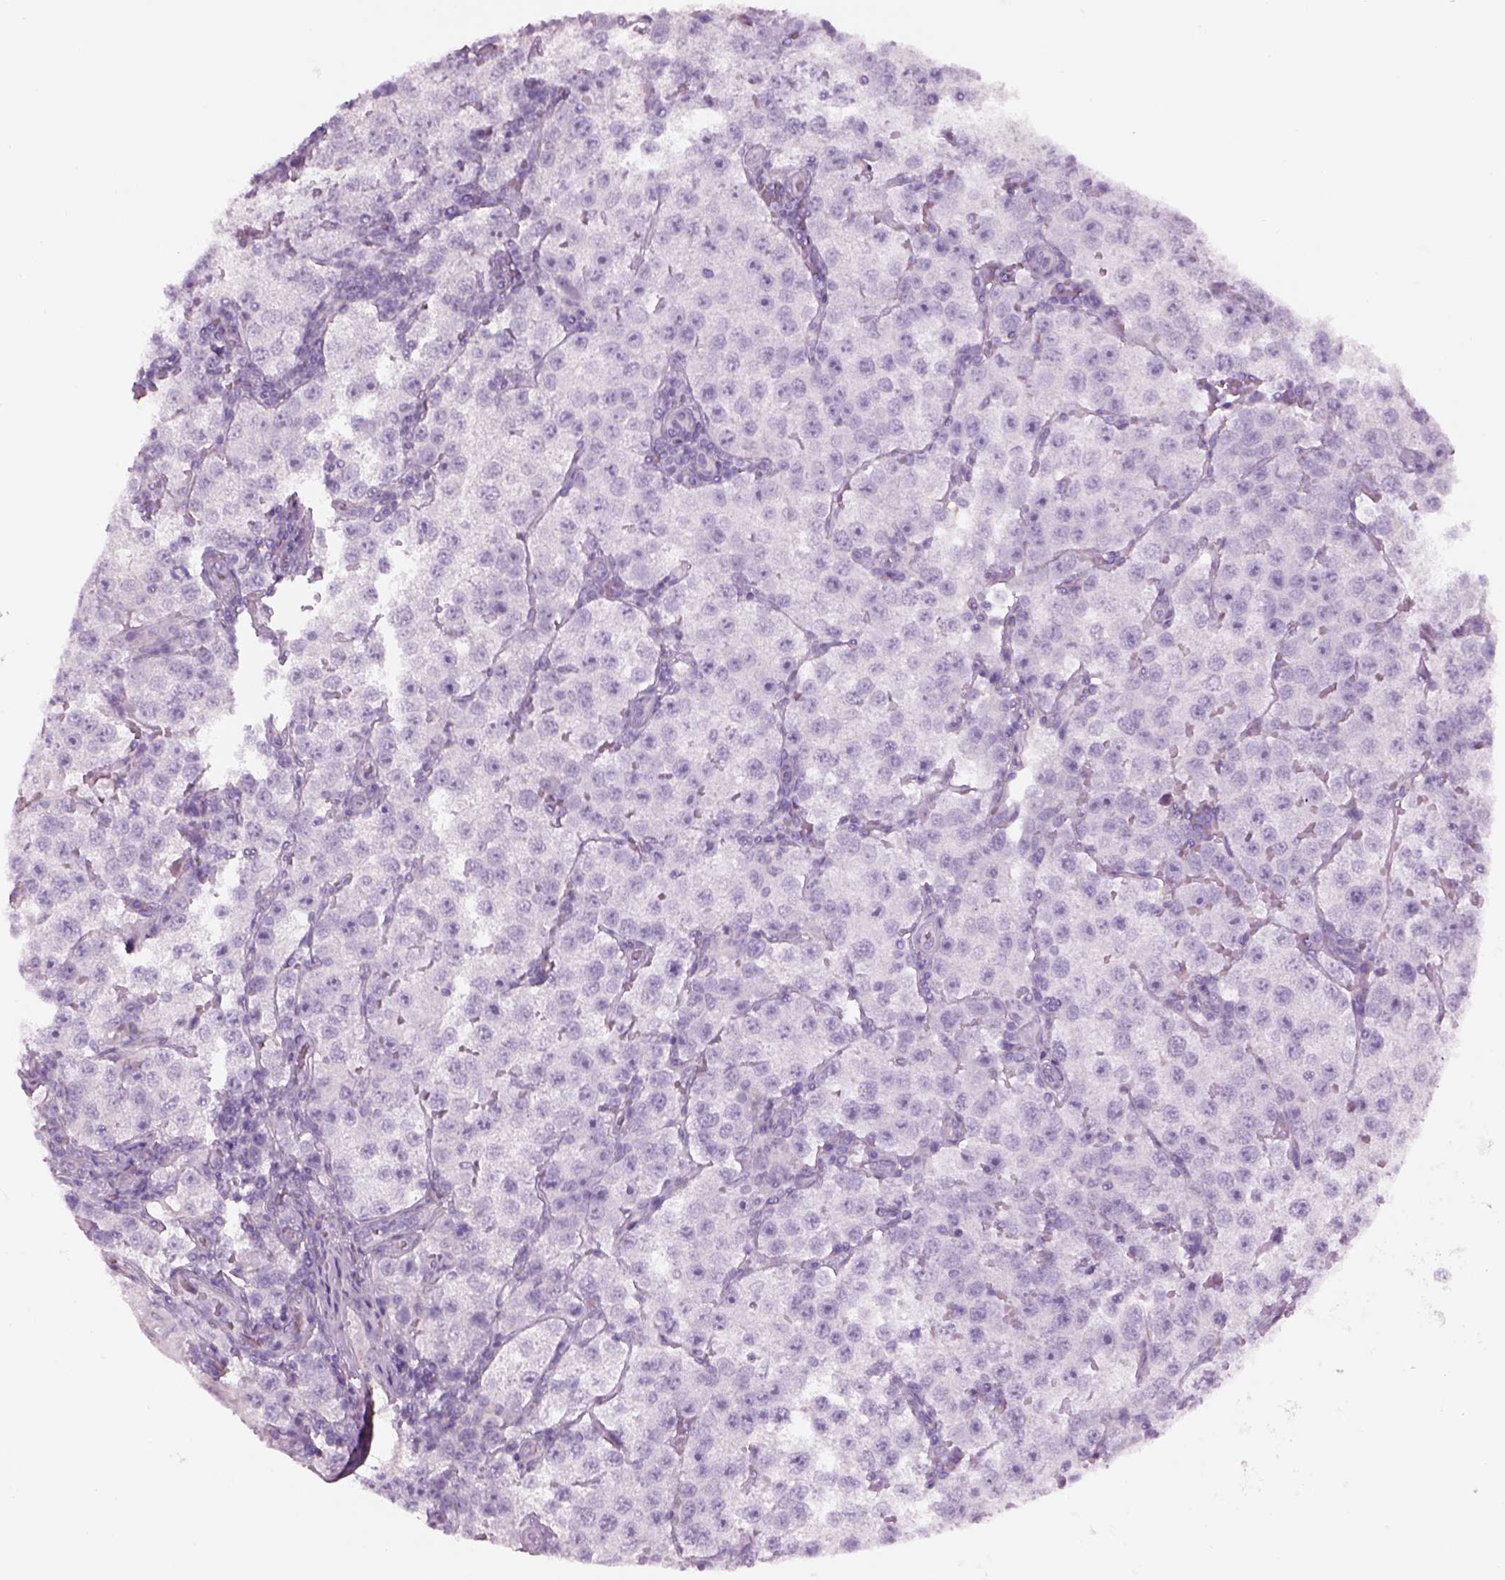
{"staining": {"intensity": "negative", "quantity": "none", "location": "none"}, "tissue": "testis cancer", "cell_type": "Tumor cells", "image_type": "cancer", "snomed": [{"axis": "morphology", "description": "Seminoma, NOS"}, {"axis": "topography", "description": "Testis"}], "caption": "Immunohistochemical staining of testis cancer demonstrates no significant positivity in tumor cells.", "gene": "GAS2L2", "patient": {"sex": "male", "age": 37}}